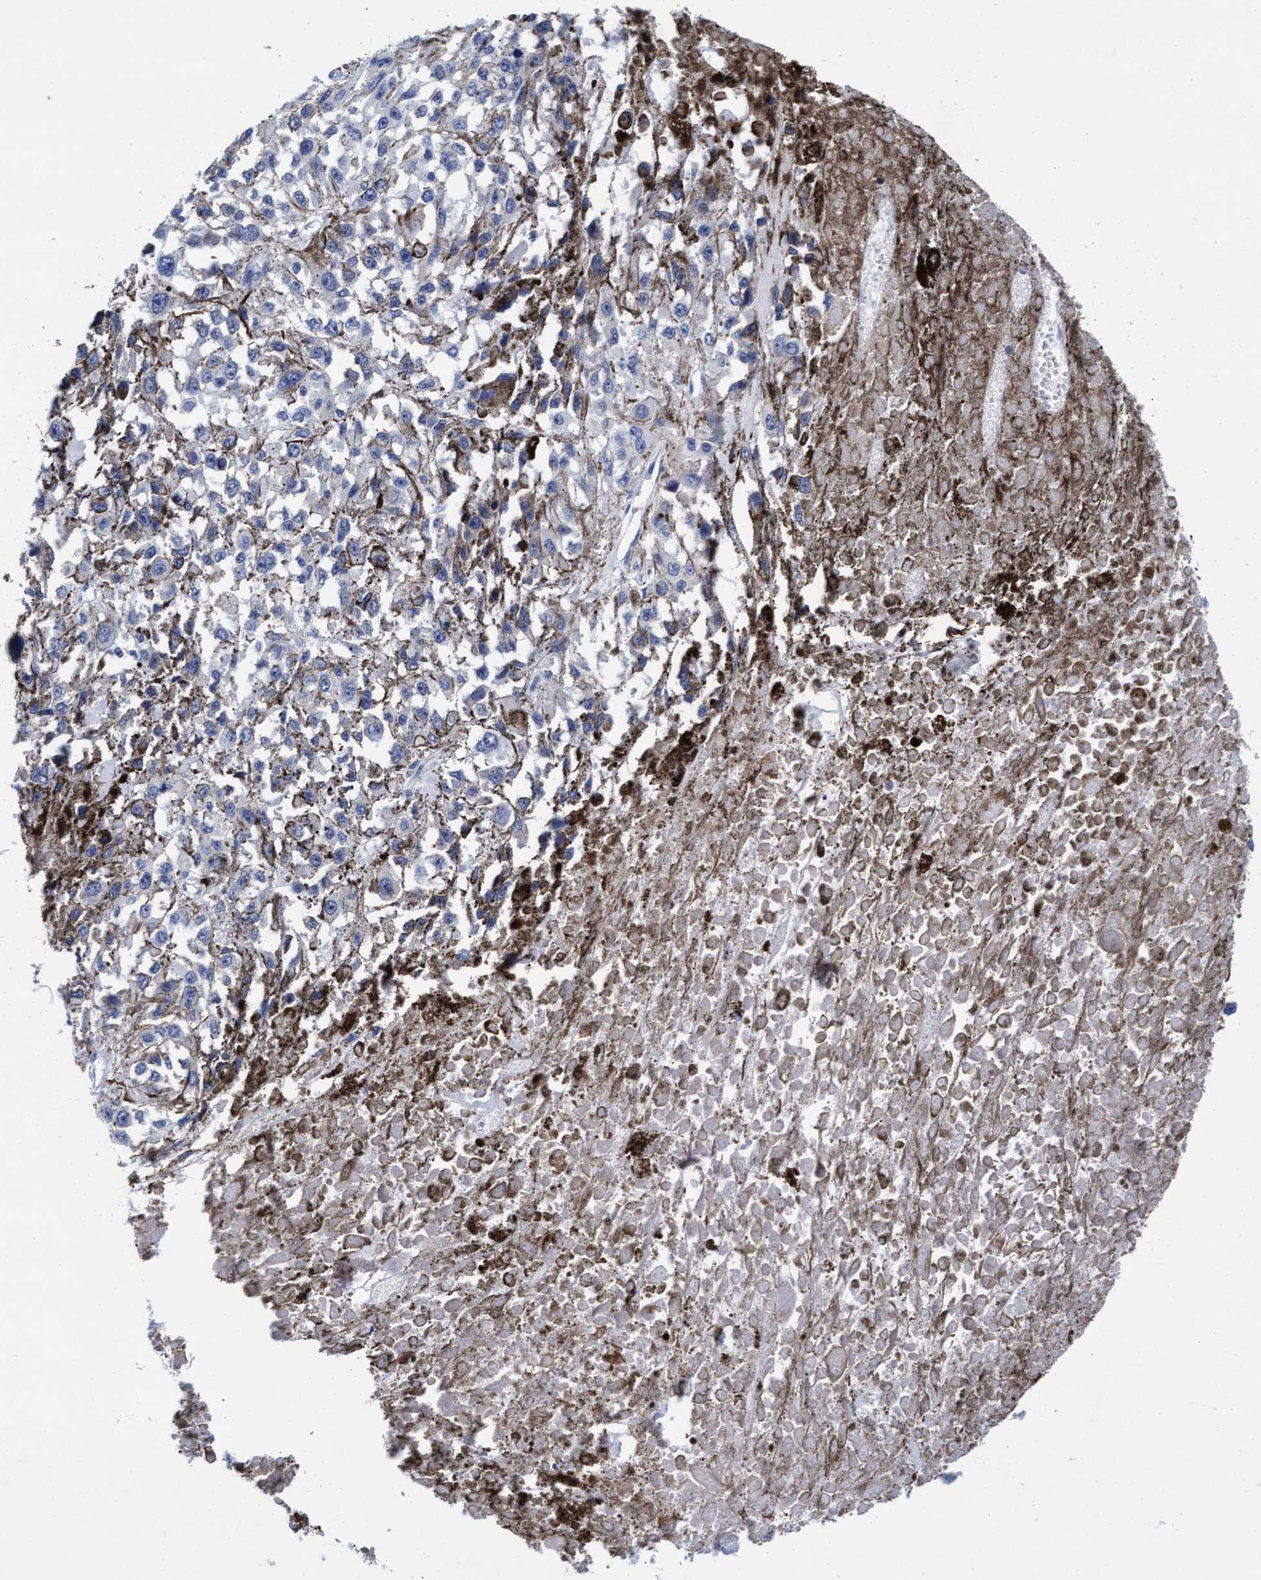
{"staining": {"intensity": "negative", "quantity": "none", "location": "none"}, "tissue": "melanoma", "cell_type": "Tumor cells", "image_type": "cancer", "snomed": [{"axis": "morphology", "description": "Malignant melanoma, Metastatic site"}, {"axis": "topography", "description": "Lymph node"}], "caption": "IHC image of human malignant melanoma (metastatic site) stained for a protein (brown), which exhibits no positivity in tumor cells.", "gene": "ARSG", "patient": {"sex": "male", "age": 59}}